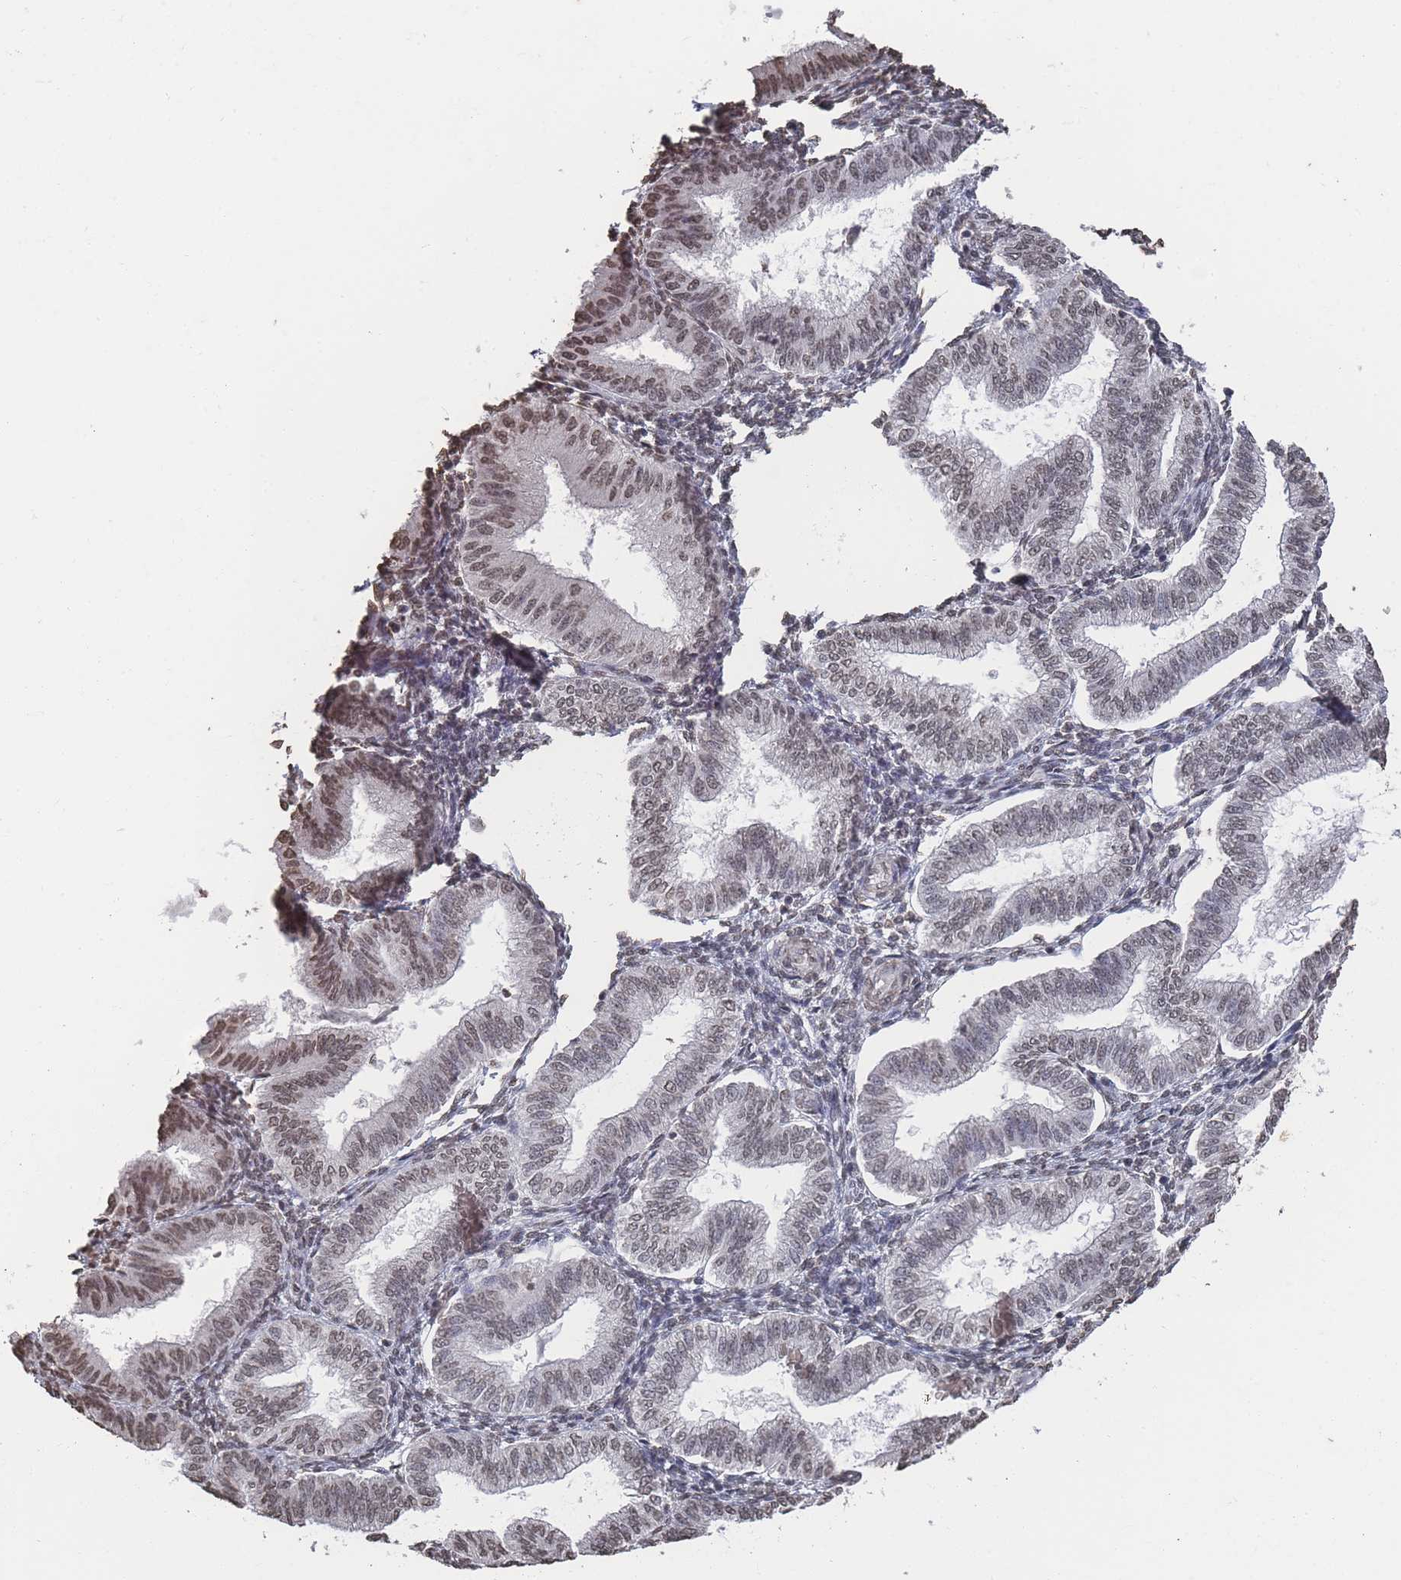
{"staining": {"intensity": "moderate", "quantity": "25%-75%", "location": "nuclear"}, "tissue": "endometrium", "cell_type": "Cells in endometrial stroma", "image_type": "normal", "snomed": [{"axis": "morphology", "description": "Normal tissue, NOS"}, {"axis": "topography", "description": "Endometrium"}], "caption": "Protein expression analysis of benign human endometrium reveals moderate nuclear expression in about 25%-75% of cells in endometrial stroma.", "gene": "PLEKHG5", "patient": {"sex": "female", "age": 39}}